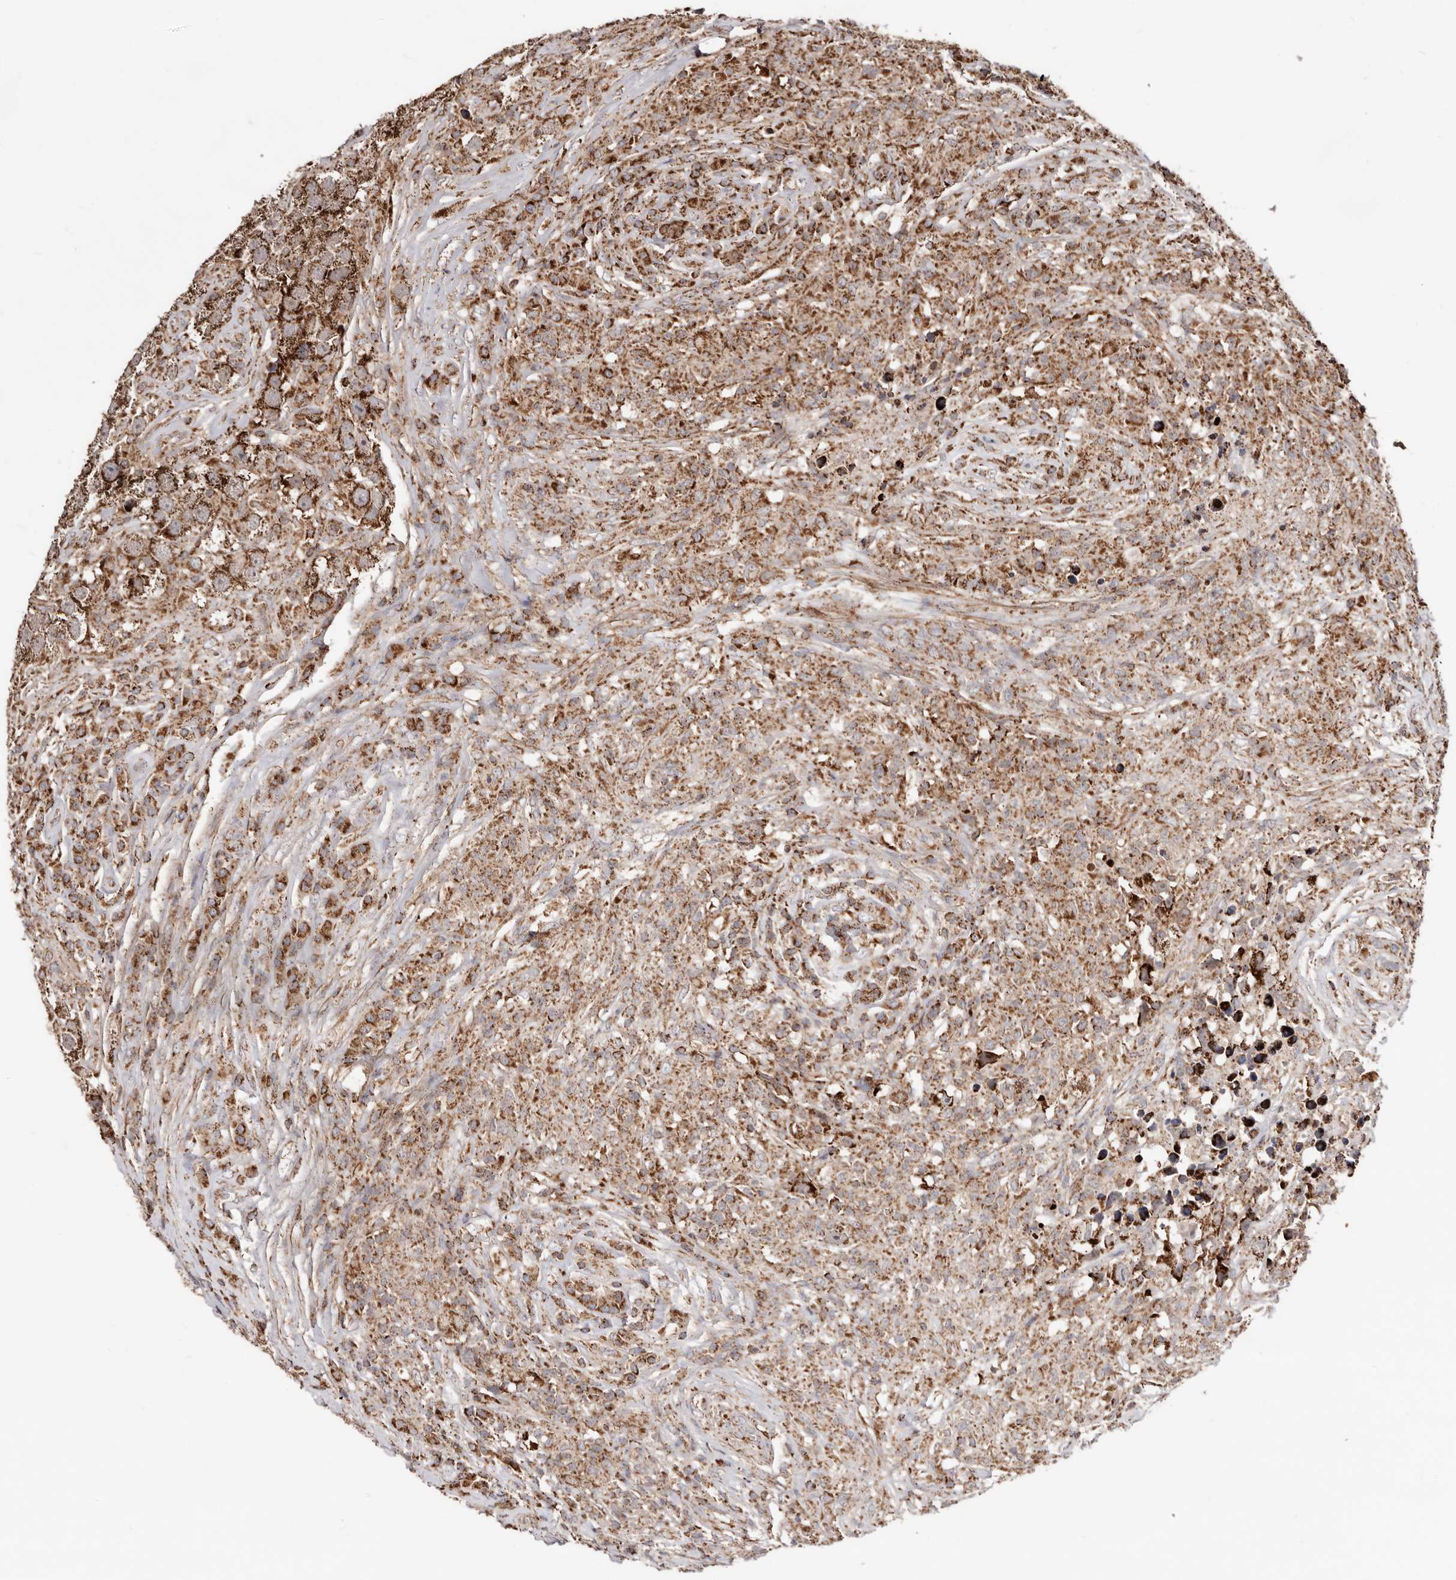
{"staining": {"intensity": "moderate", "quantity": ">75%", "location": "cytoplasmic/membranous"}, "tissue": "testis cancer", "cell_type": "Tumor cells", "image_type": "cancer", "snomed": [{"axis": "morphology", "description": "Seminoma, NOS"}, {"axis": "topography", "description": "Testis"}], "caption": "This is a micrograph of immunohistochemistry (IHC) staining of testis cancer, which shows moderate expression in the cytoplasmic/membranous of tumor cells.", "gene": "PRKACB", "patient": {"sex": "male", "age": 49}}